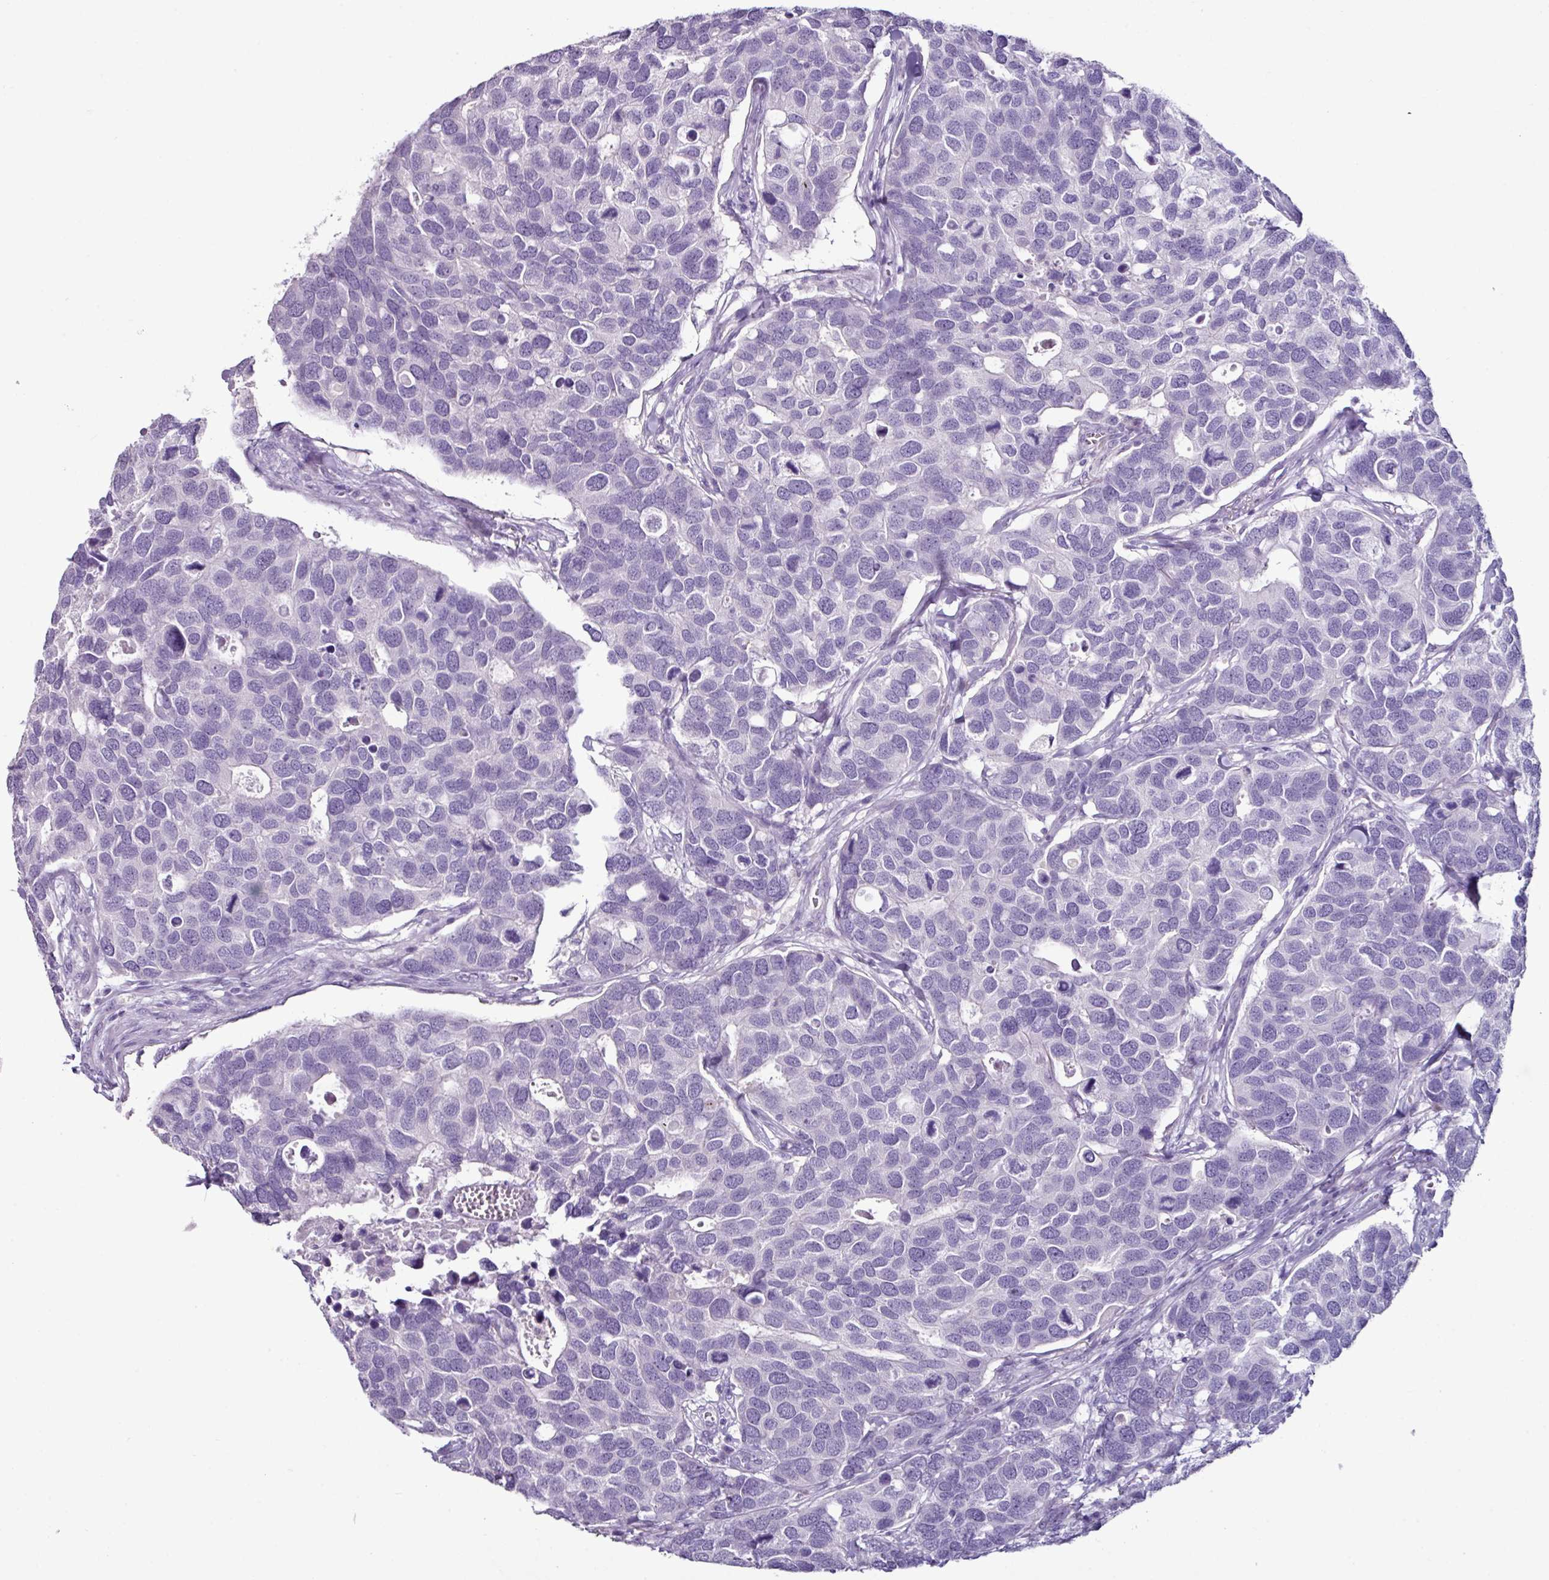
{"staining": {"intensity": "negative", "quantity": "none", "location": "none"}, "tissue": "breast cancer", "cell_type": "Tumor cells", "image_type": "cancer", "snomed": [{"axis": "morphology", "description": "Duct carcinoma"}, {"axis": "topography", "description": "Breast"}], "caption": "Immunohistochemical staining of human breast cancer (invasive ductal carcinoma) displays no significant positivity in tumor cells.", "gene": "GLP2R", "patient": {"sex": "female", "age": 83}}